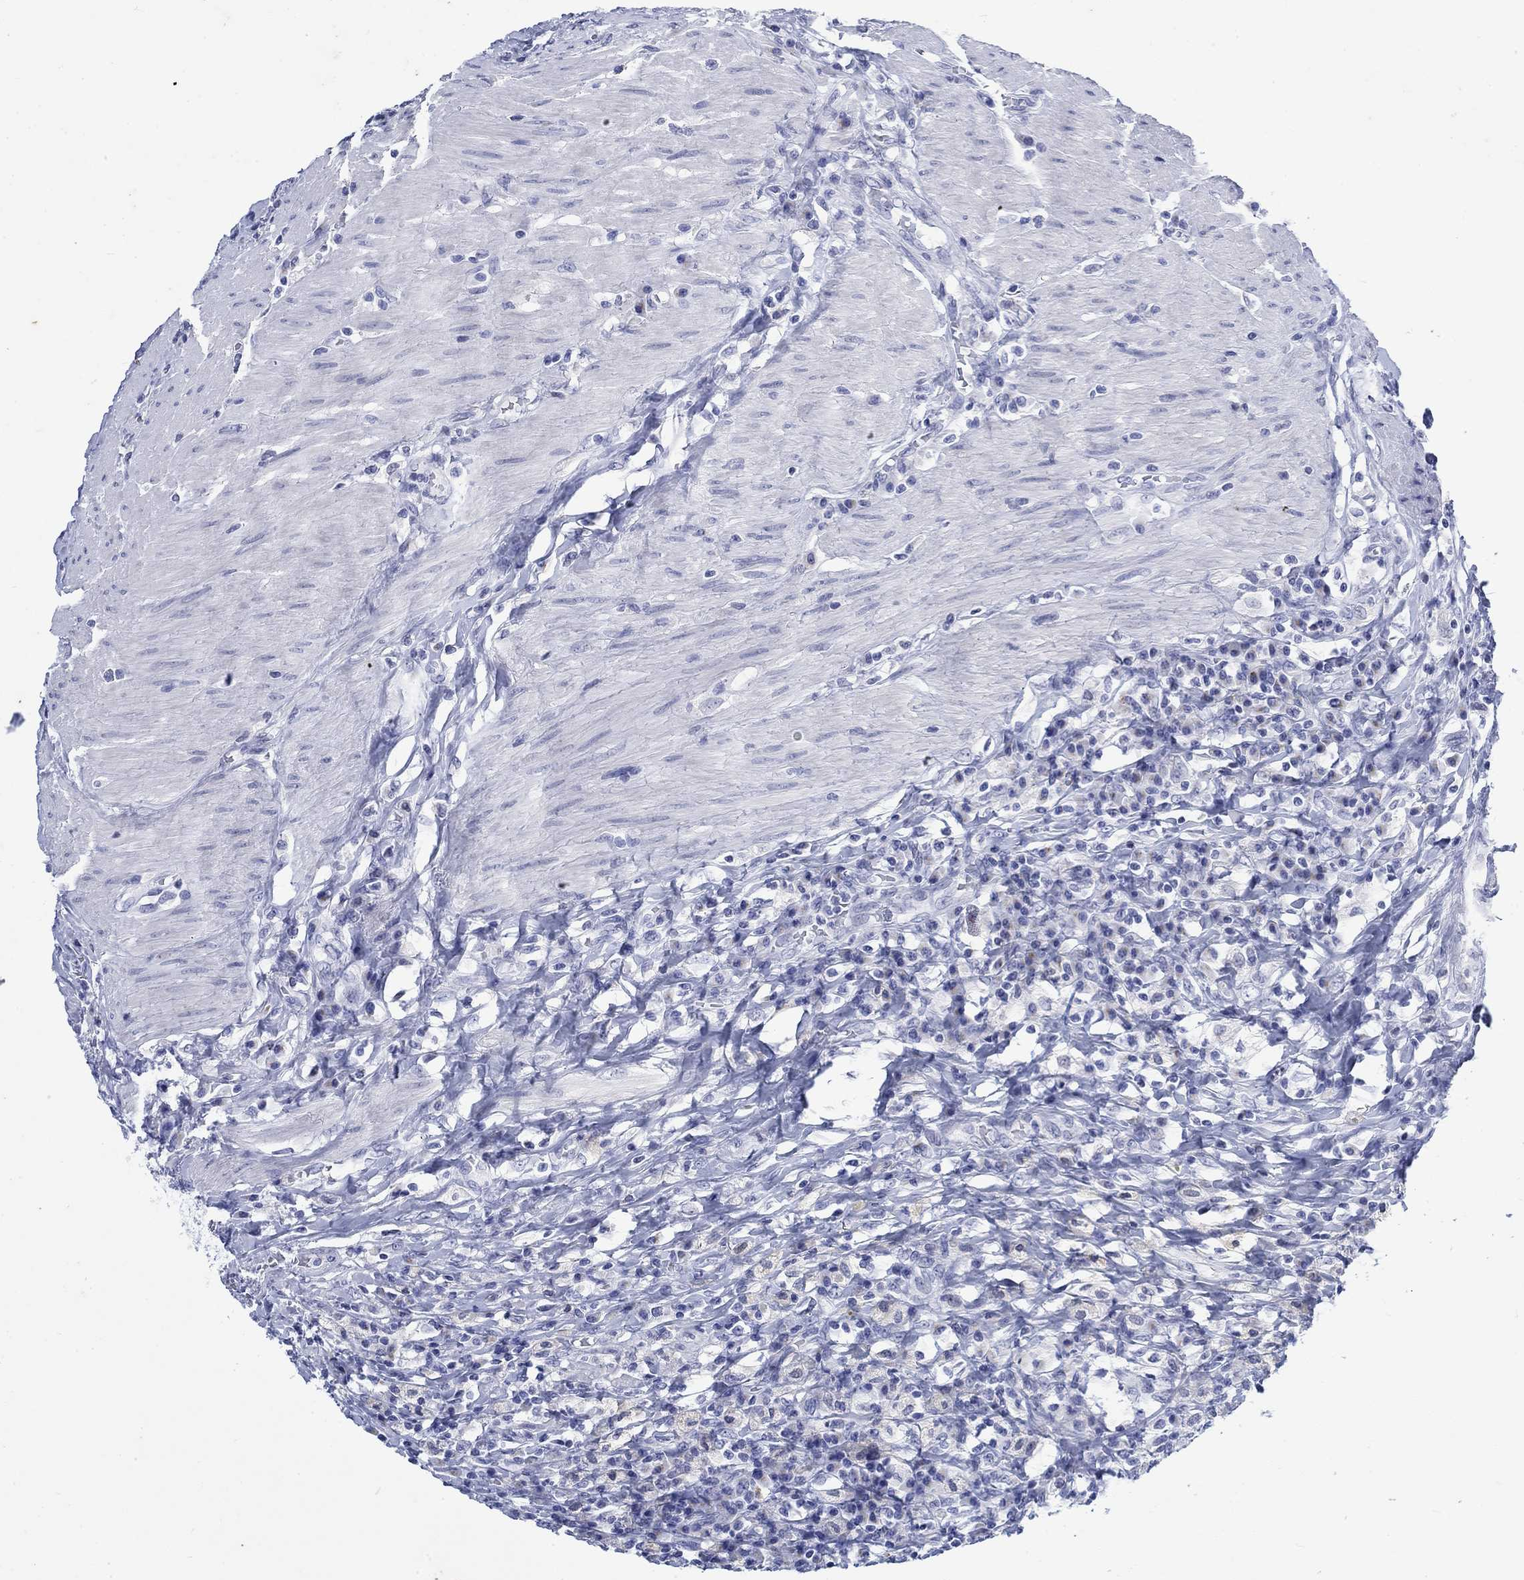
{"staining": {"intensity": "negative", "quantity": "none", "location": "none"}, "tissue": "colorectal cancer", "cell_type": "Tumor cells", "image_type": "cancer", "snomed": [{"axis": "morphology", "description": "Adenocarcinoma, NOS"}, {"axis": "topography", "description": "Colon"}], "caption": "Tumor cells show no significant staining in colorectal adenocarcinoma.", "gene": "KRT76", "patient": {"sex": "female", "age": 86}}